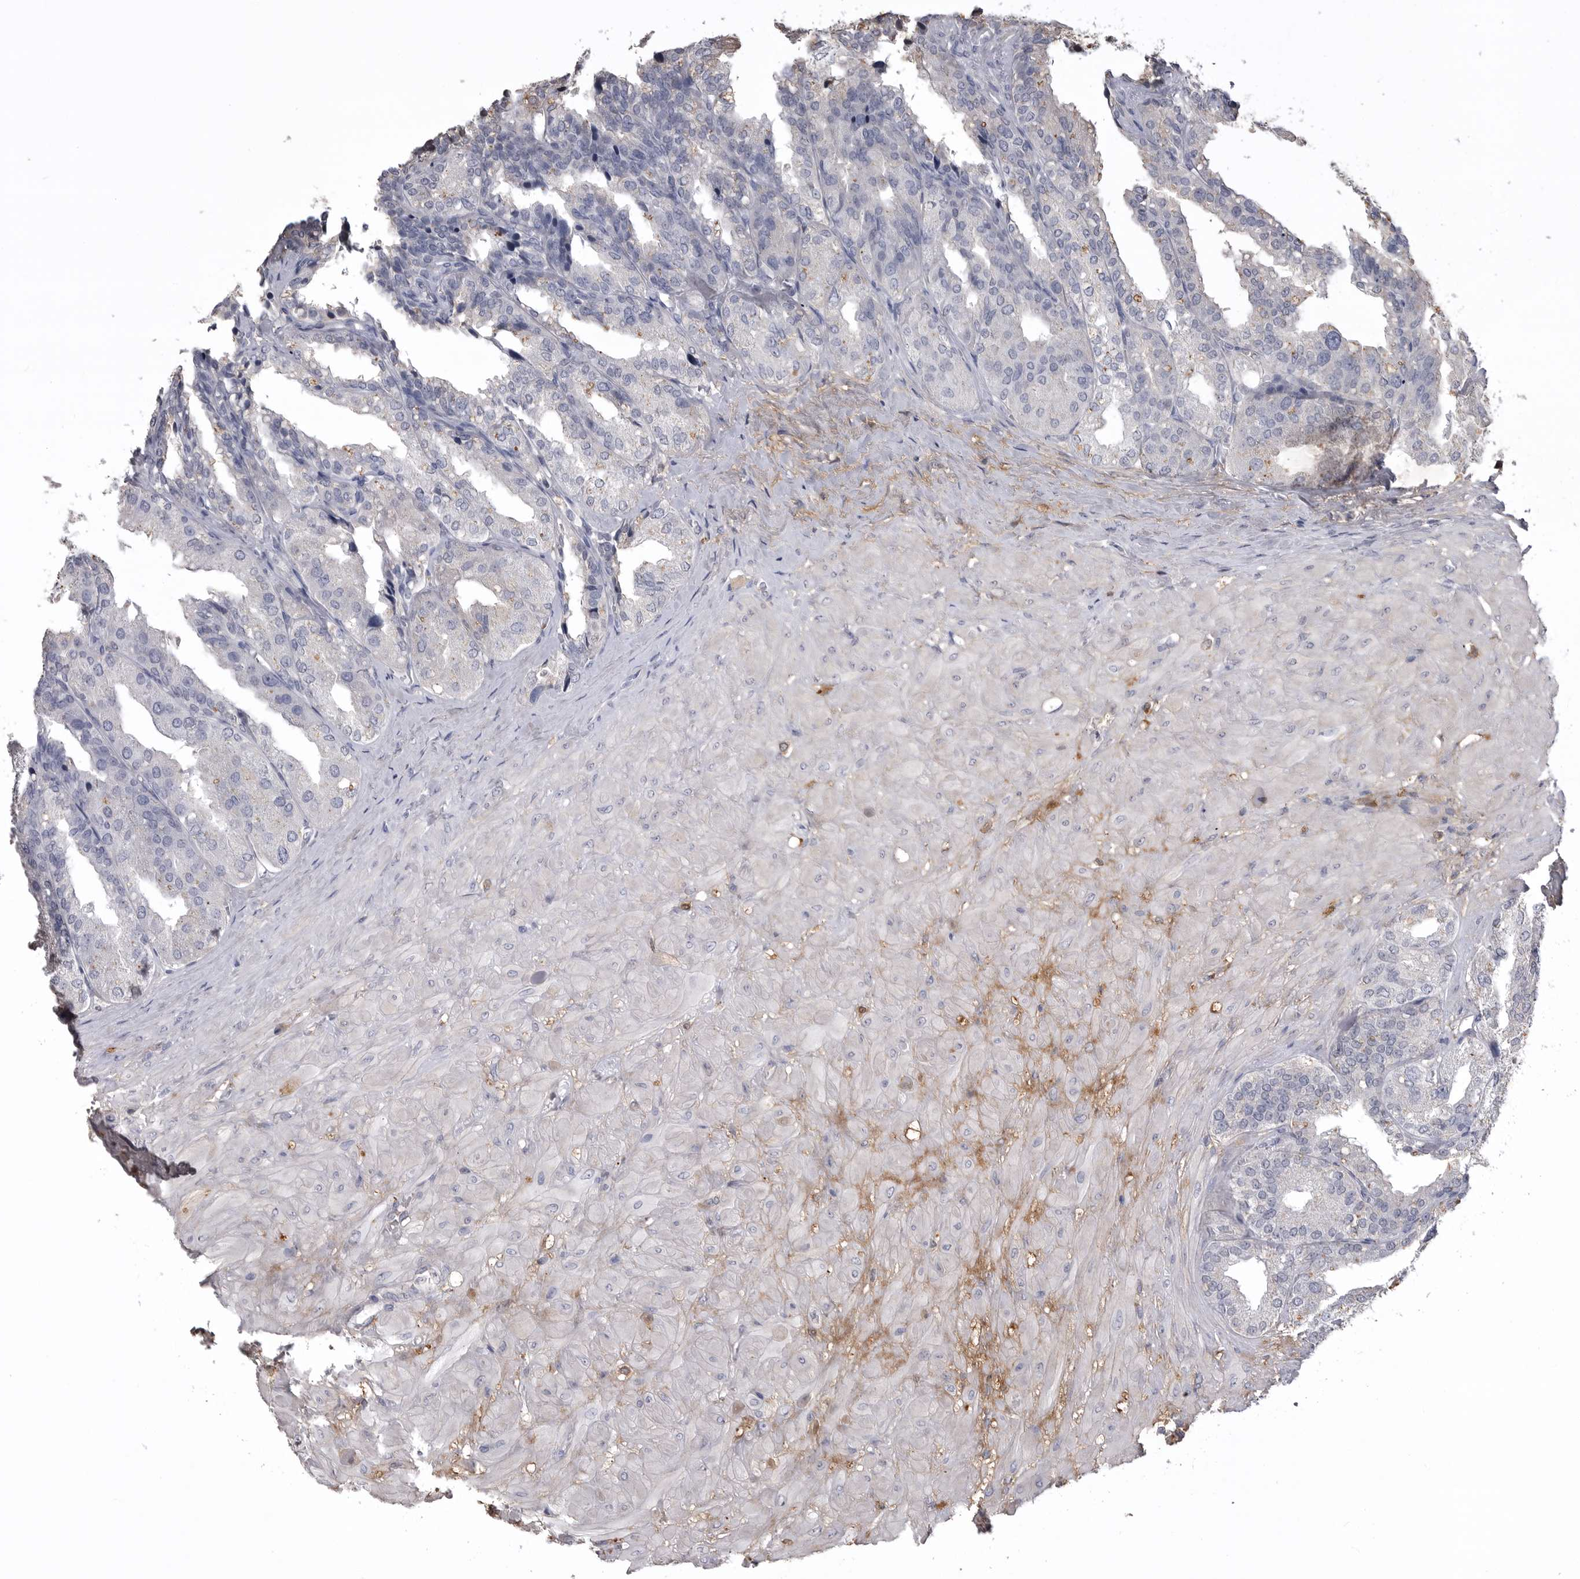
{"staining": {"intensity": "negative", "quantity": "none", "location": "none"}, "tissue": "seminal vesicle", "cell_type": "Glandular cells", "image_type": "normal", "snomed": [{"axis": "morphology", "description": "Normal tissue, NOS"}, {"axis": "topography", "description": "Prostate"}, {"axis": "topography", "description": "Seminal veicle"}], "caption": "IHC micrograph of unremarkable seminal vesicle: human seminal vesicle stained with DAB shows no significant protein staining in glandular cells.", "gene": "AHSG", "patient": {"sex": "male", "age": 51}}